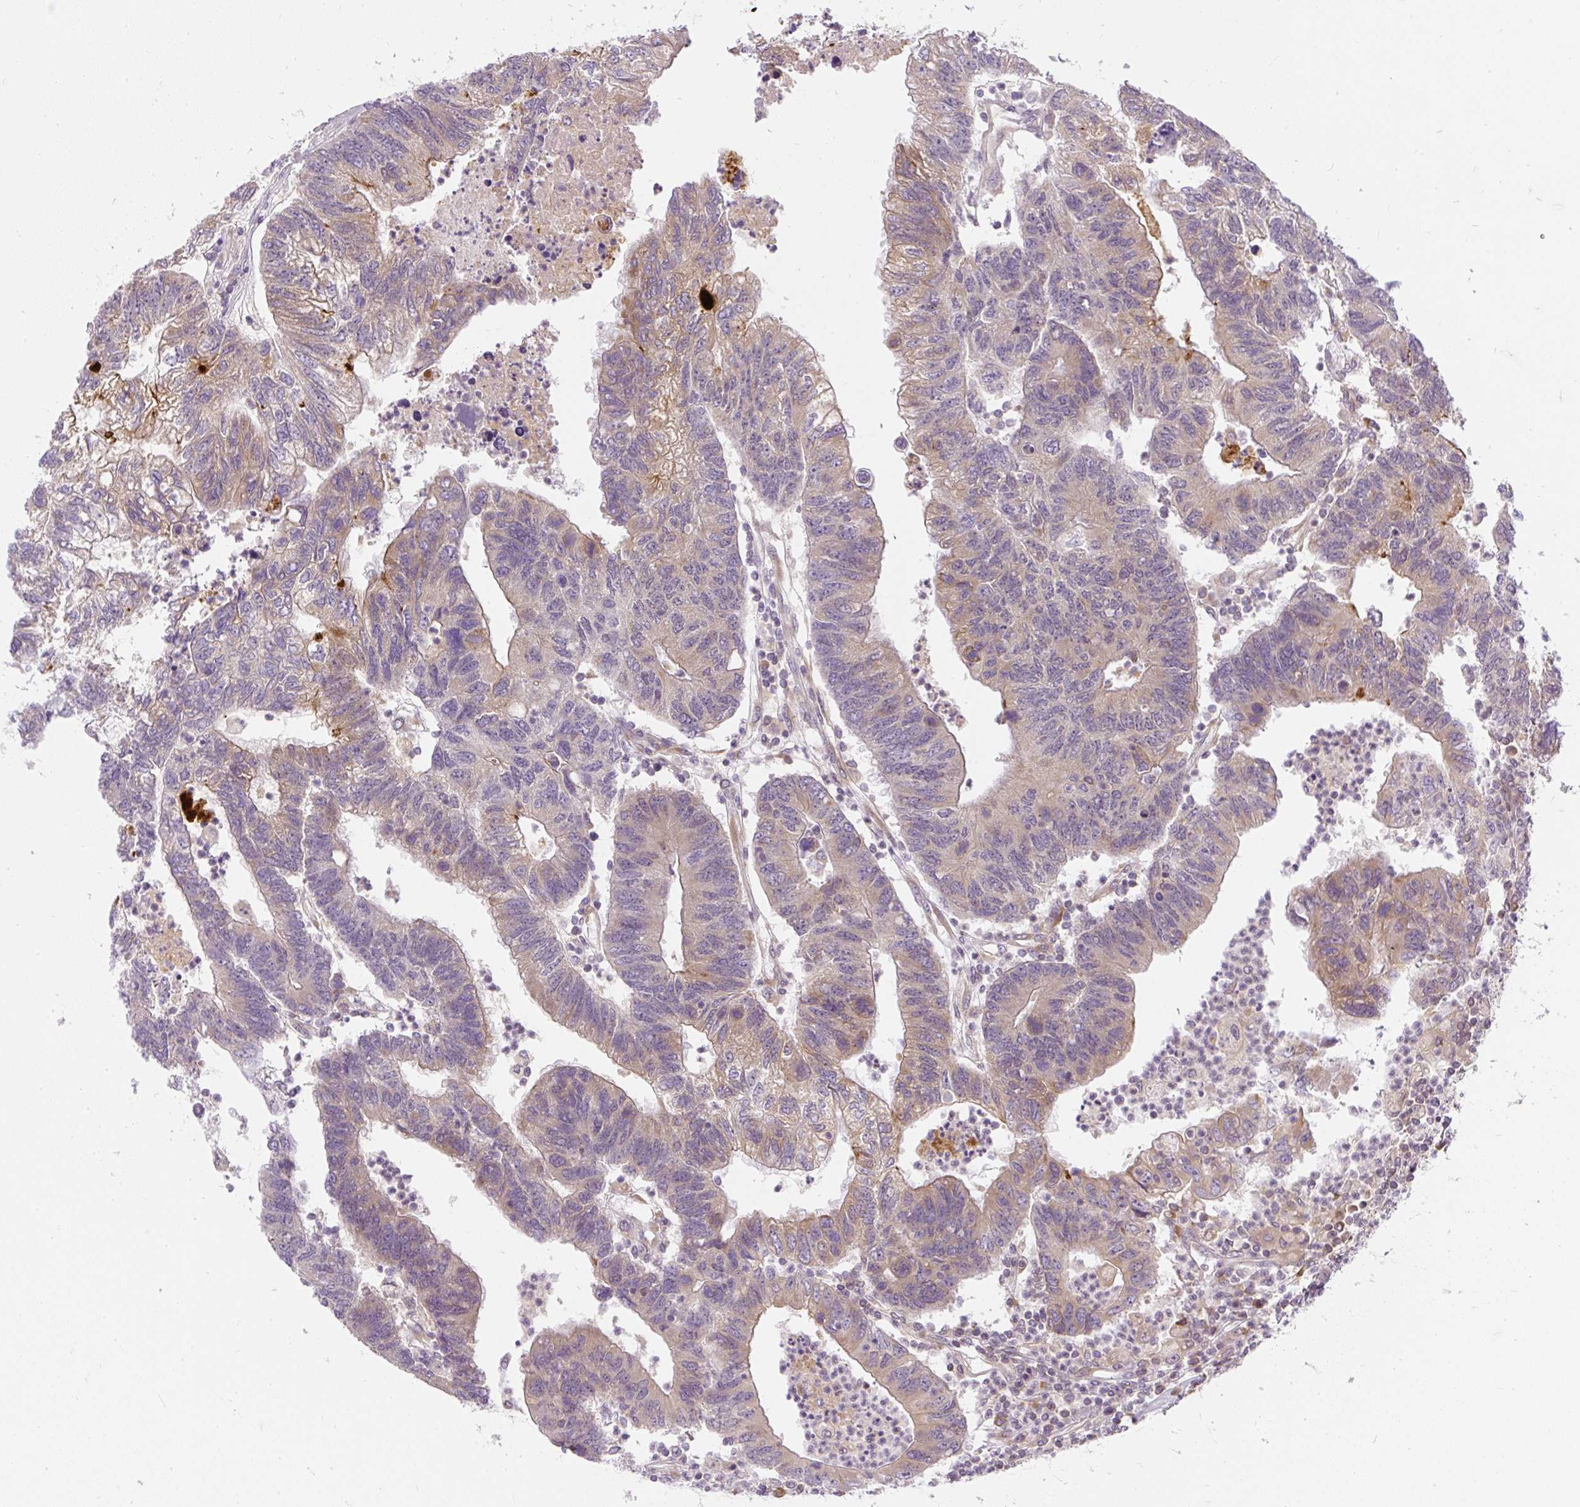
{"staining": {"intensity": "weak", "quantity": "25%-75%", "location": "cytoplasmic/membranous"}, "tissue": "colorectal cancer", "cell_type": "Tumor cells", "image_type": "cancer", "snomed": [{"axis": "morphology", "description": "Adenocarcinoma, NOS"}, {"axis": "topography", "description": "Colon"}], "caption": "Immunohistochemistry image of human colorectal adenocarcinoma stained for a protein (brown), which shows low levels of weak cytoplasmic/membranous positivity in about 25%-75% of tumor cells.", "gene": "CYP20A1", "patient": {"sex": "female", "age": 48}}